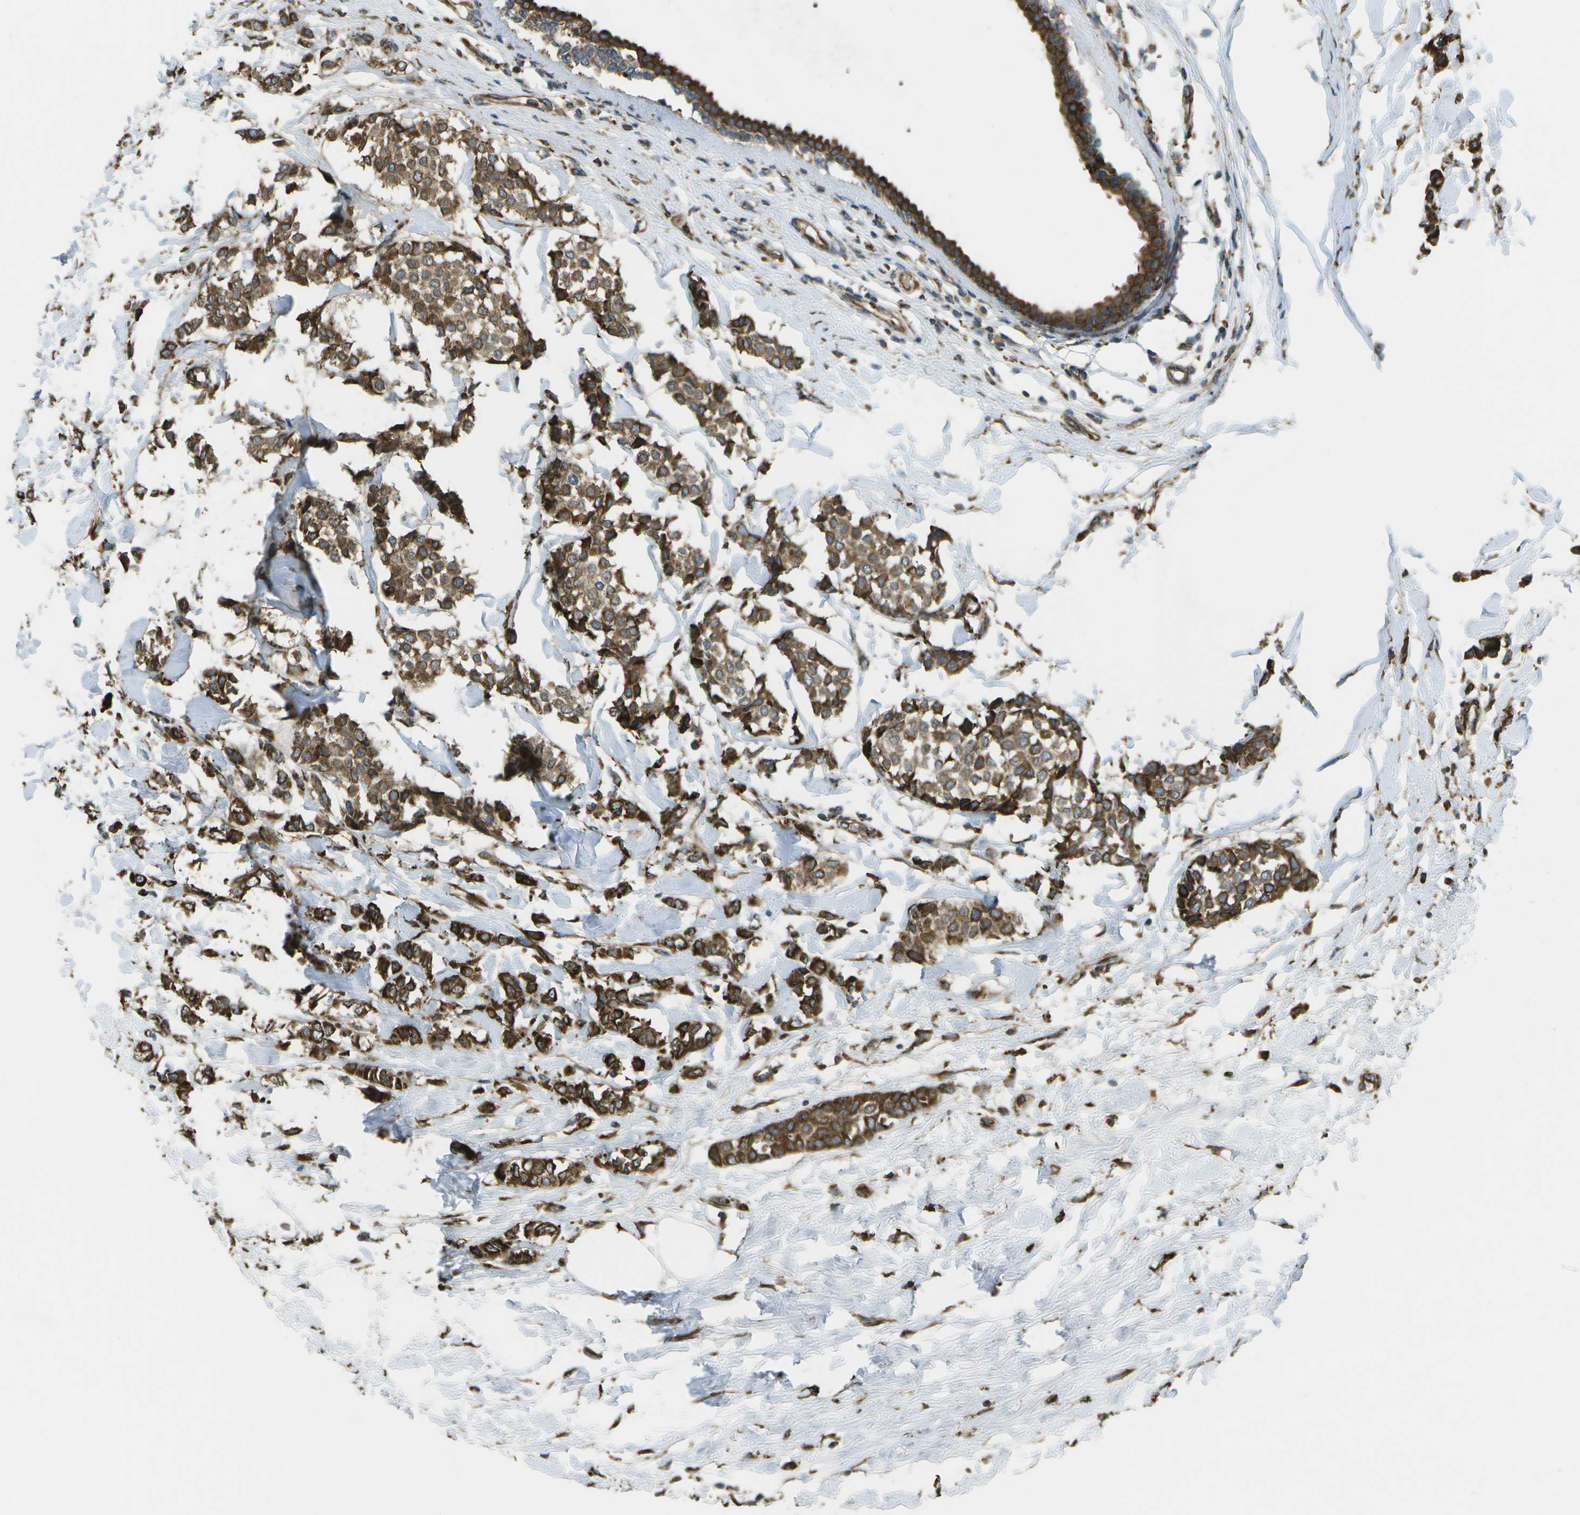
{"staining": {"intensity": "strong", "quantity": ">75%", "location": "cytoplasmic/membranous"}, "tissue": "breast cancer", "cell_type": "Tumor cells", "image_type": "cancer", "snomed": [{"axis": "morphology", "description": "Lobular carcinoma, in situ"}, {"axis": "morphology", "description": "Lobular carcinoma"}, {"axis": "topography", "description": "Breast"}], "caption": "Breast cancer was stained to show a protein in brown. There is high levels of strong cytoplasmic/membranous positivity in approximately >75% of tumor cells.", "gene": "PDIA4", "patient": {"sex": "female", "age": 41}}